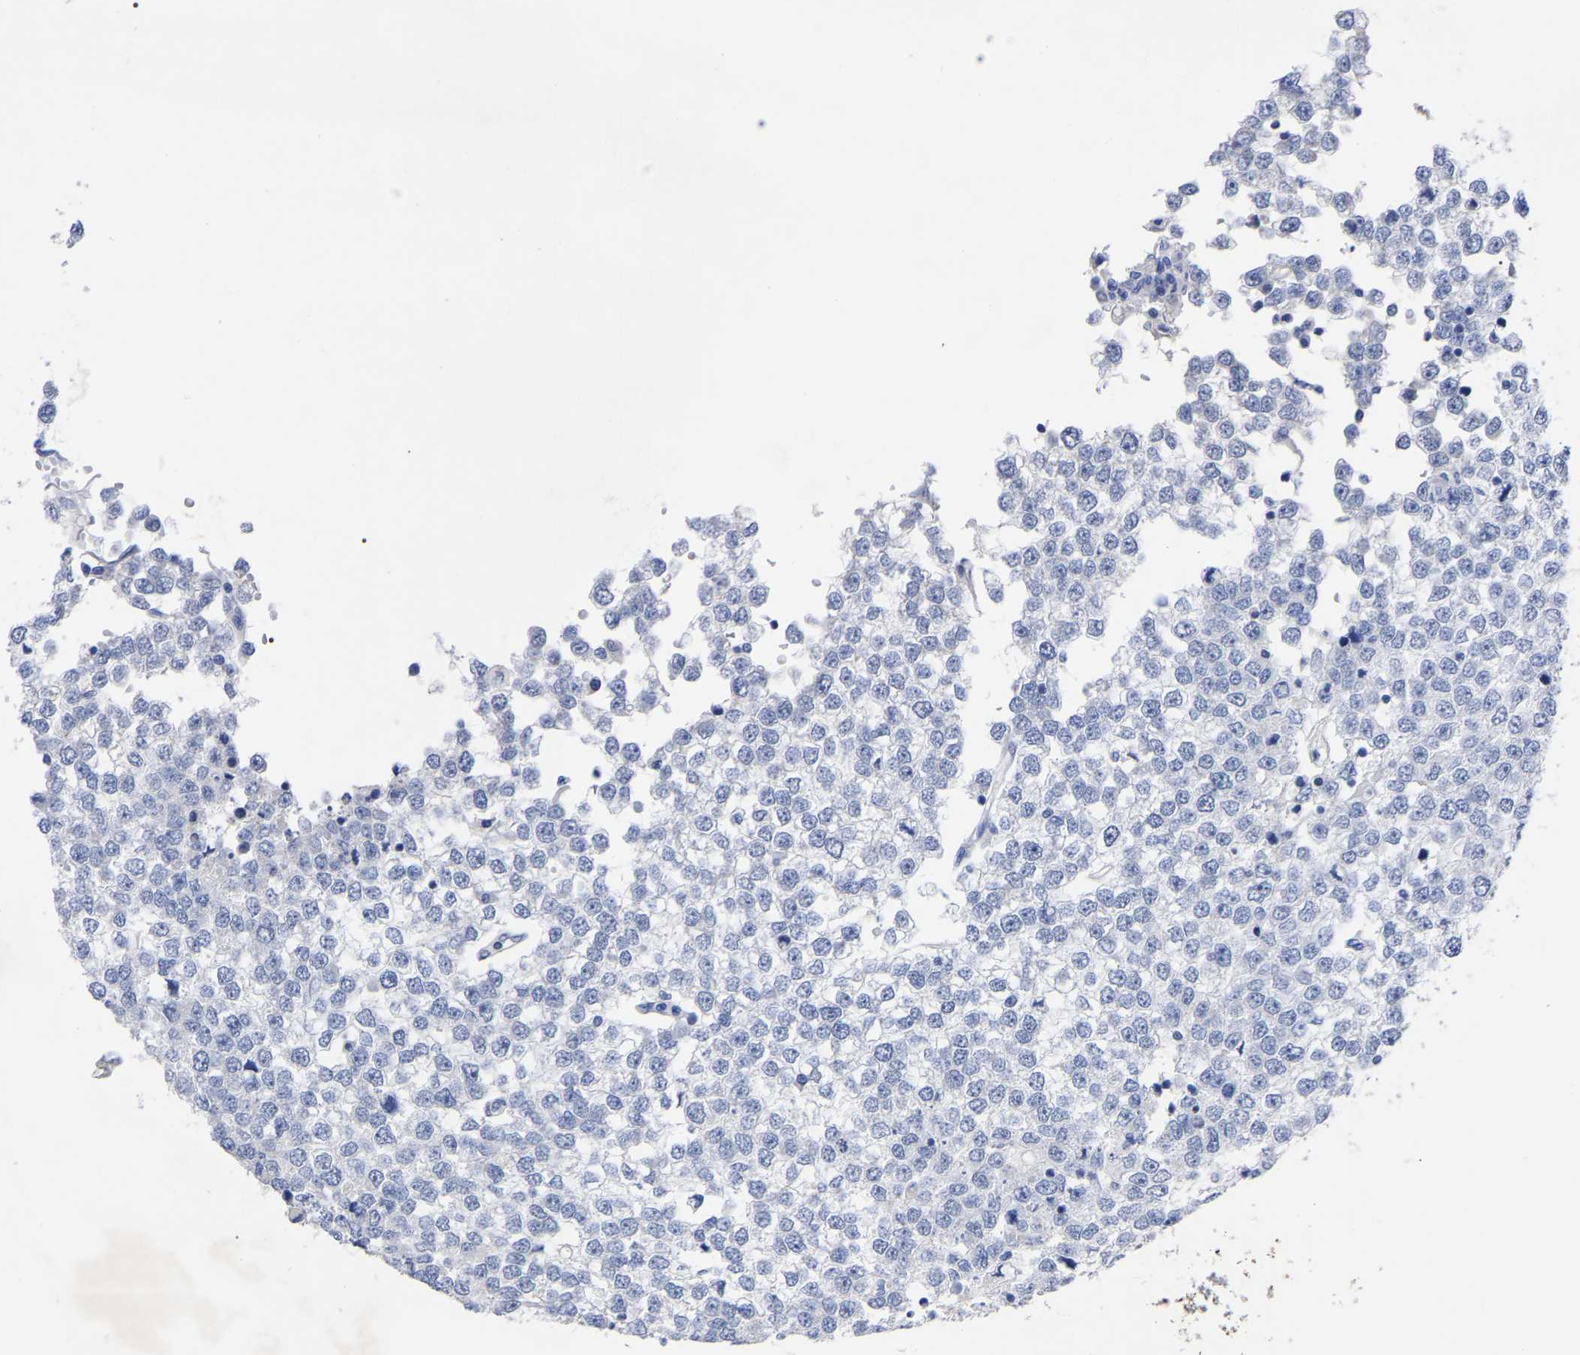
{"staining": {"intensity": "negative", "quantity": "none", "location": "none"}, "tissue": "testis cancer", "cell_type": "Tumor cells", "image_type": "cancer", "snomed": [{"axis": "morphology", "description": "Seminoma, NOS"}, {"axis": "topography", "description": "Testis"}], "caption": "Immunohistochemistry (IHC) of testis cancer (seminoma) shows no expression in tumor cells.", "gene": "ANXA13", "patient": {"sex": "male", "age": 65}}